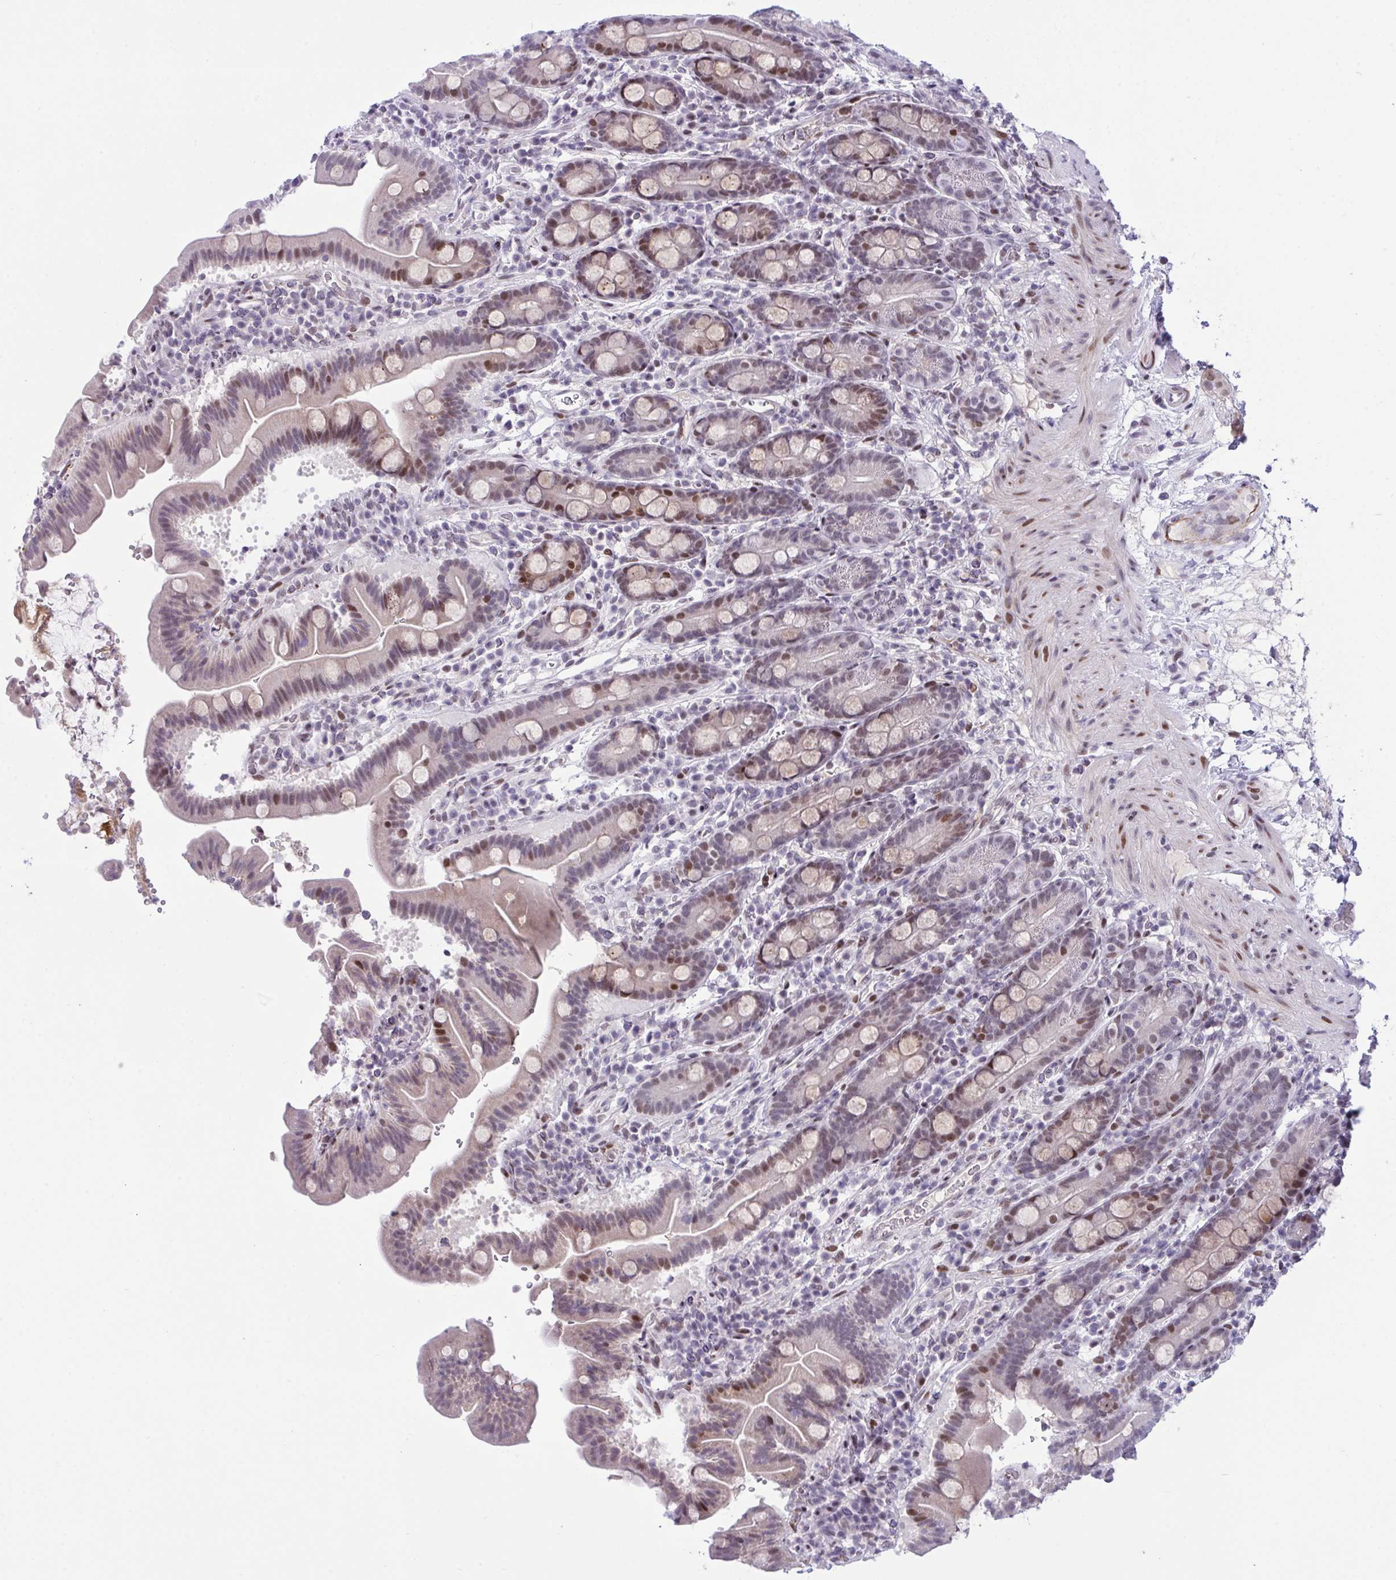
{"staining": {"intensity": "strong", "quantity": "<25%", "location": "nuclear"}, "tissue": "small intestine", "cell_type": "Glandular cells", "image_type": "normal", "snomed": [{"axis": "morphology", "description": "Normal tissue, NOS"}, {"axis": "topography", "description": "Small intestine"}], "caption": "A brown stain highlights strong nuclear positivity of a protein in glandular cells of benign small intestine. The staining is performed using DAB (3,3'-diaminobenzidine) brown chromogen to label protein expression. The nuclei are counter-stained blue using hematoxylin.", "gene": "ZFHX3", "patient": {"sex": "male", "age": 26}}